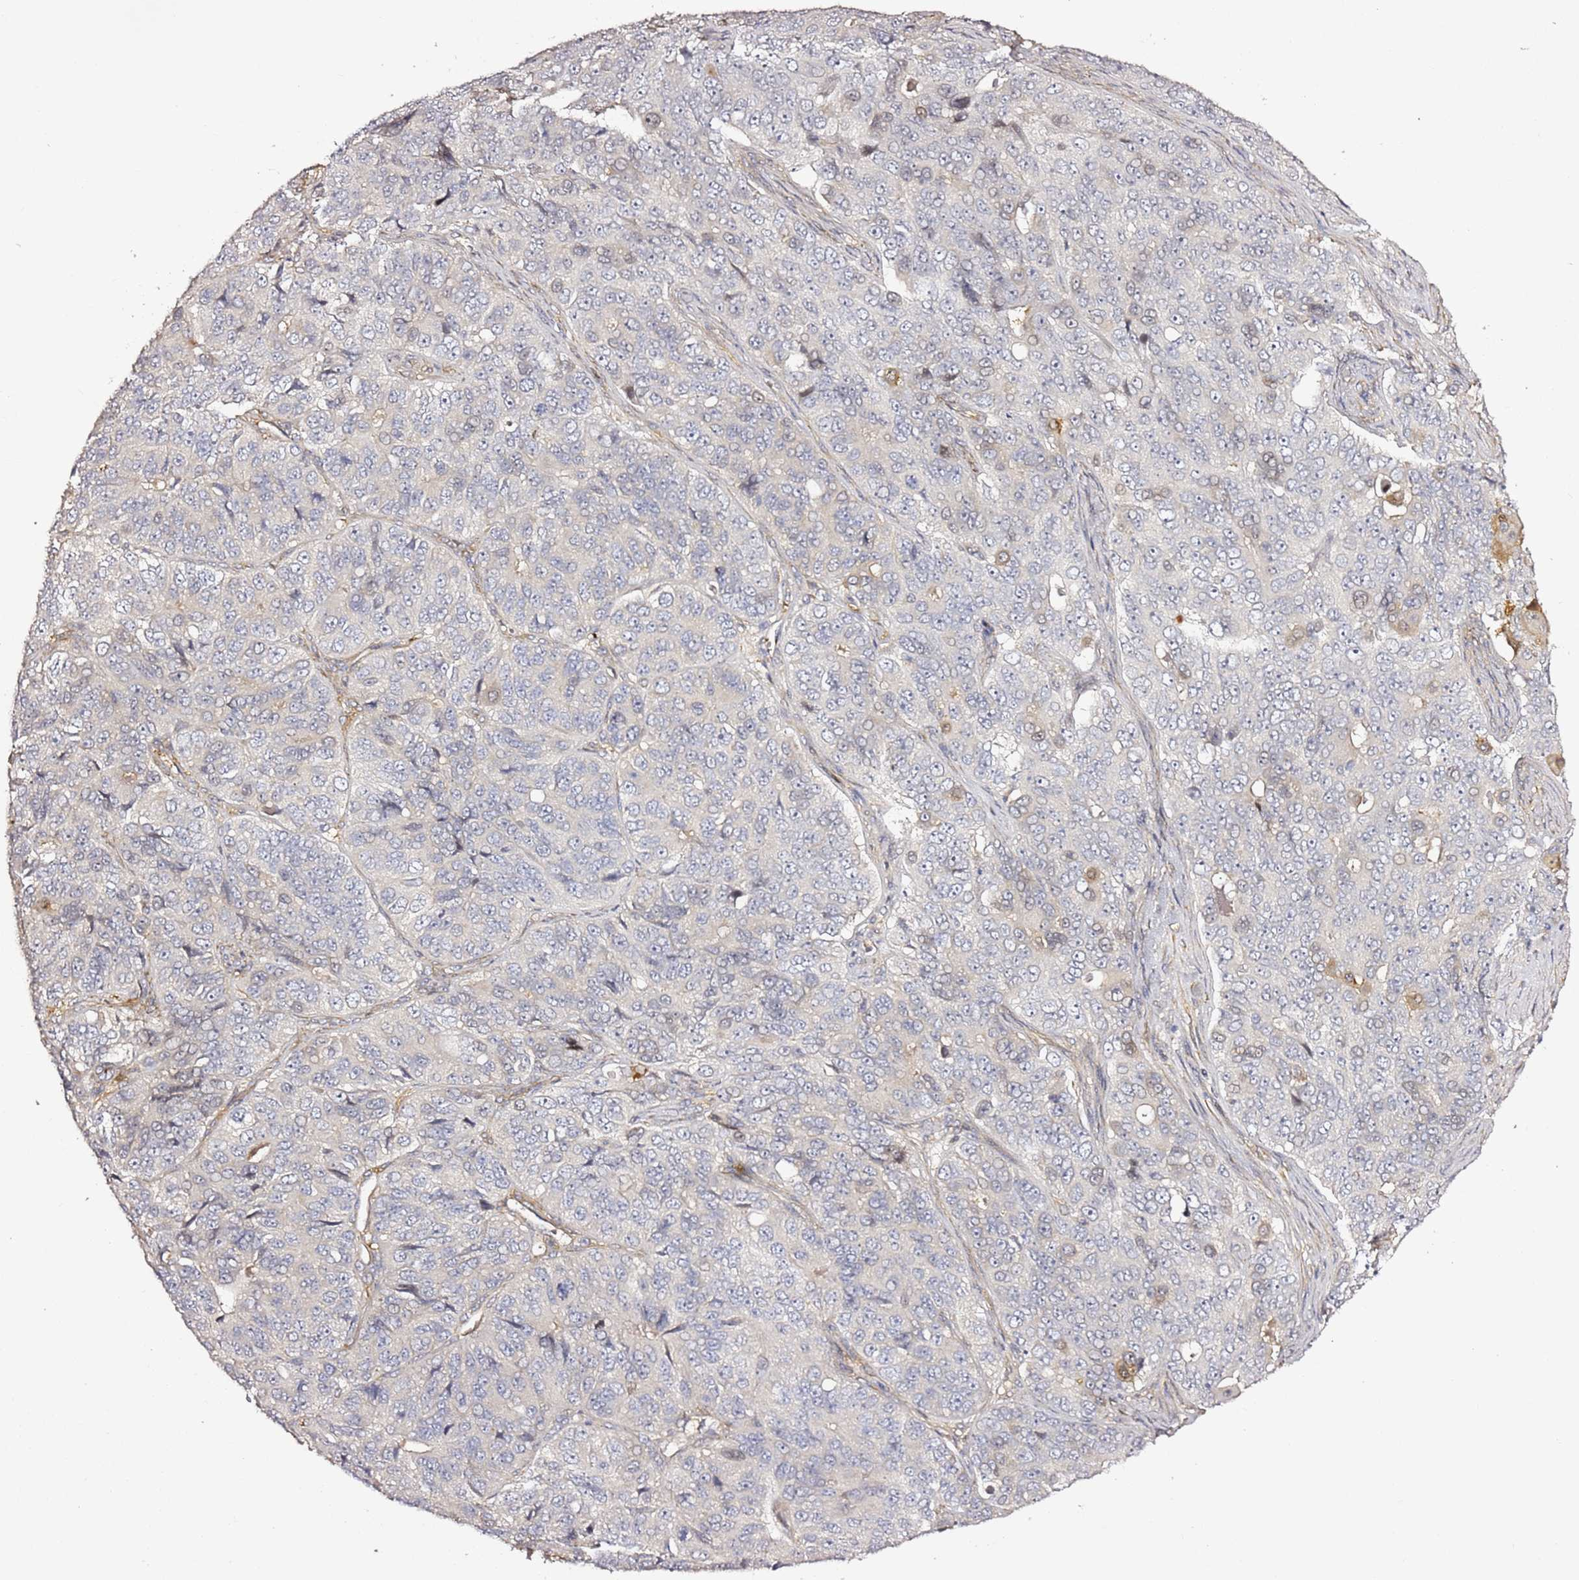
{"staining": {"intensity": "weak", "quantity": "<25%", "location": "cytoplasmic/membranous"}, "tissue": "ovarian cancer", "cell_type": "Tumor cells", "image_type": "cancer", "snomed": [{"axis": "morphology", "description": "Carcinoma, endometroid"}, {"axis": "topography", "description": "Ovary"}], "caption": "IHC histopathology image of ovarian cancer stained for a protein (brown), which reveals no expression in tumor cells.", "gene": "EPS8L1", "patient": {"sex": "female", "age": 51}}